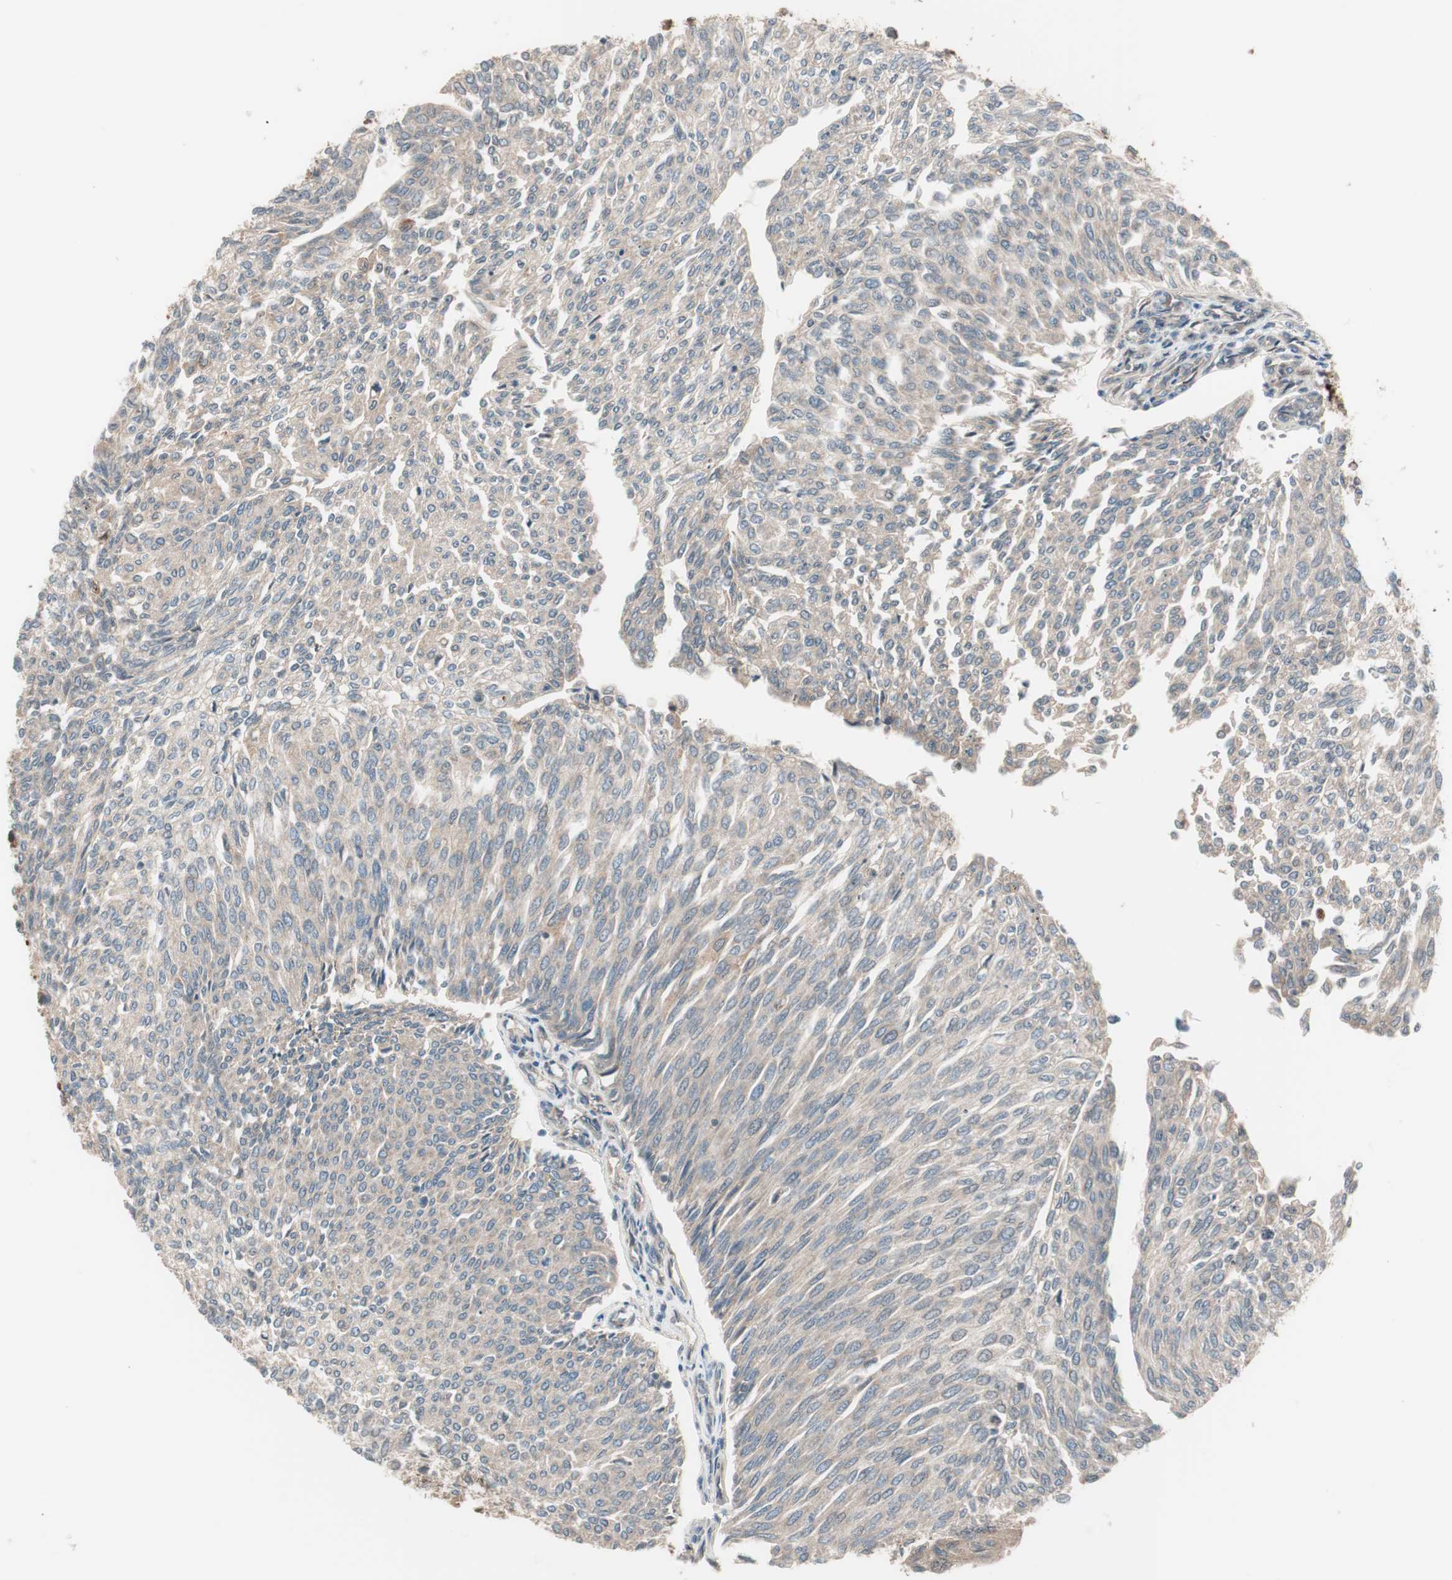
{"staining": {"intensity": "weak", "quantity": ">75%", "location": "cytoplasmic/membranous"}, "tissue": "urothelial cancer", "cell_type": "Tumor cells", "image_type": "cancer", "snomed": [{"axis": "morphology", "description": "Urothelial carcinoma, Low grade"}, {"axis": "topography", "description": "Urinary bladder"}], "caption": "About >75% of tumor cells in urothelial cancer exhibit weak cytoplasmic/membranous protein staining as visualized by brown immunohistochemical staining.", "gene": "PRKG2", "patient": {"sex": "female", "age": 79}}